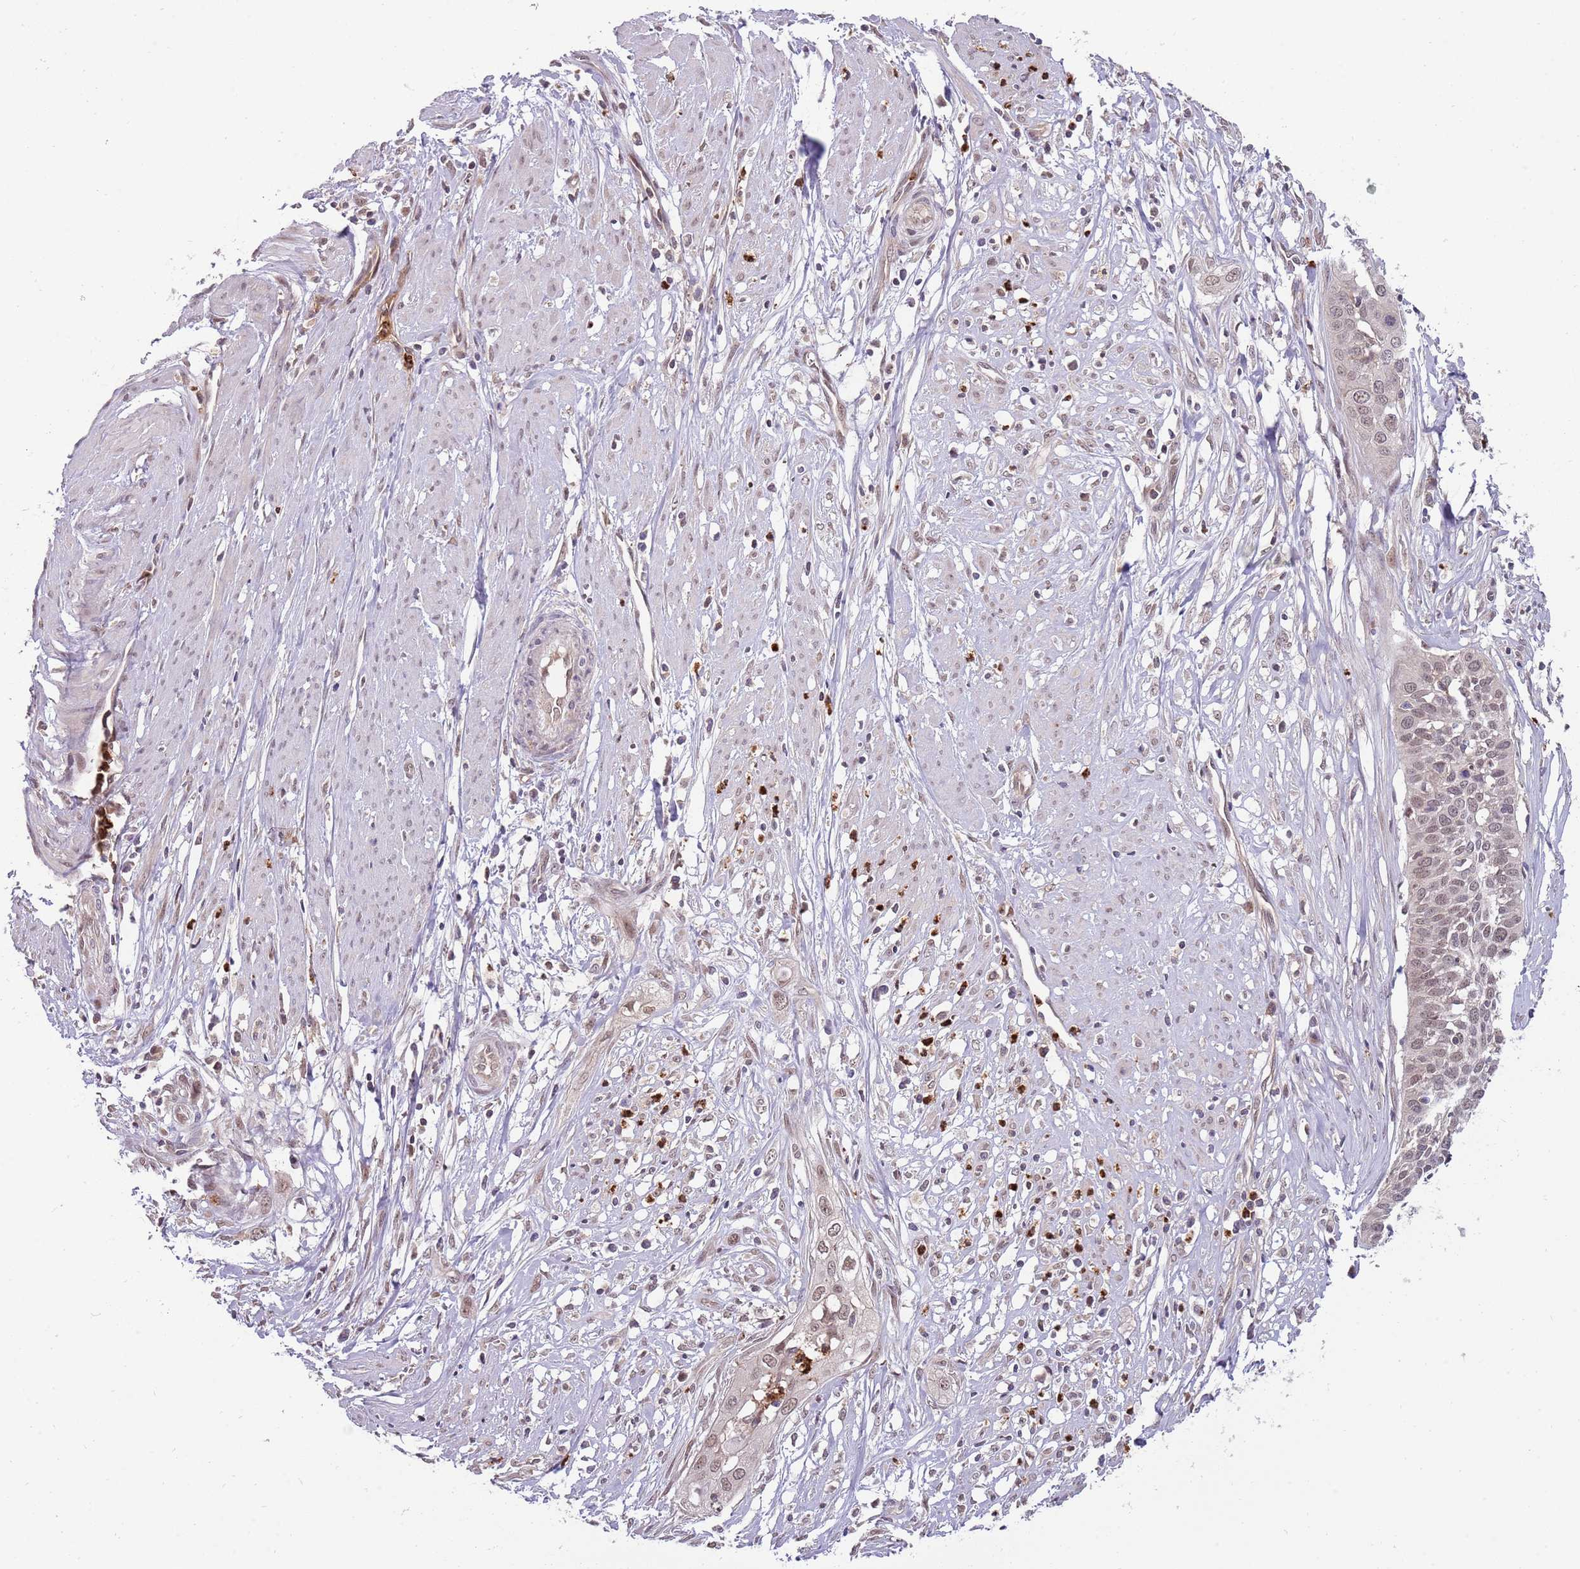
{"staining": {"intensity": "weak", "quantity": ">75%", "location": "nuclear"}, "tissue": "cervical cancer", "cell_type": "Tumor cells", "image_type": "cancer", "snomed": [{"axis": "morphology", "description": "Squamous cell carcinoma, NOS"}, {"axis": "topography", "description": "Cervix"}], "caption": "A low amount of weak nuclear staining is present in about >75% of tumor cells in cervical squamous cell carcinoma tissue.", "gene": "NBPF6", "patient": {"sex": "female", "age": 34}}